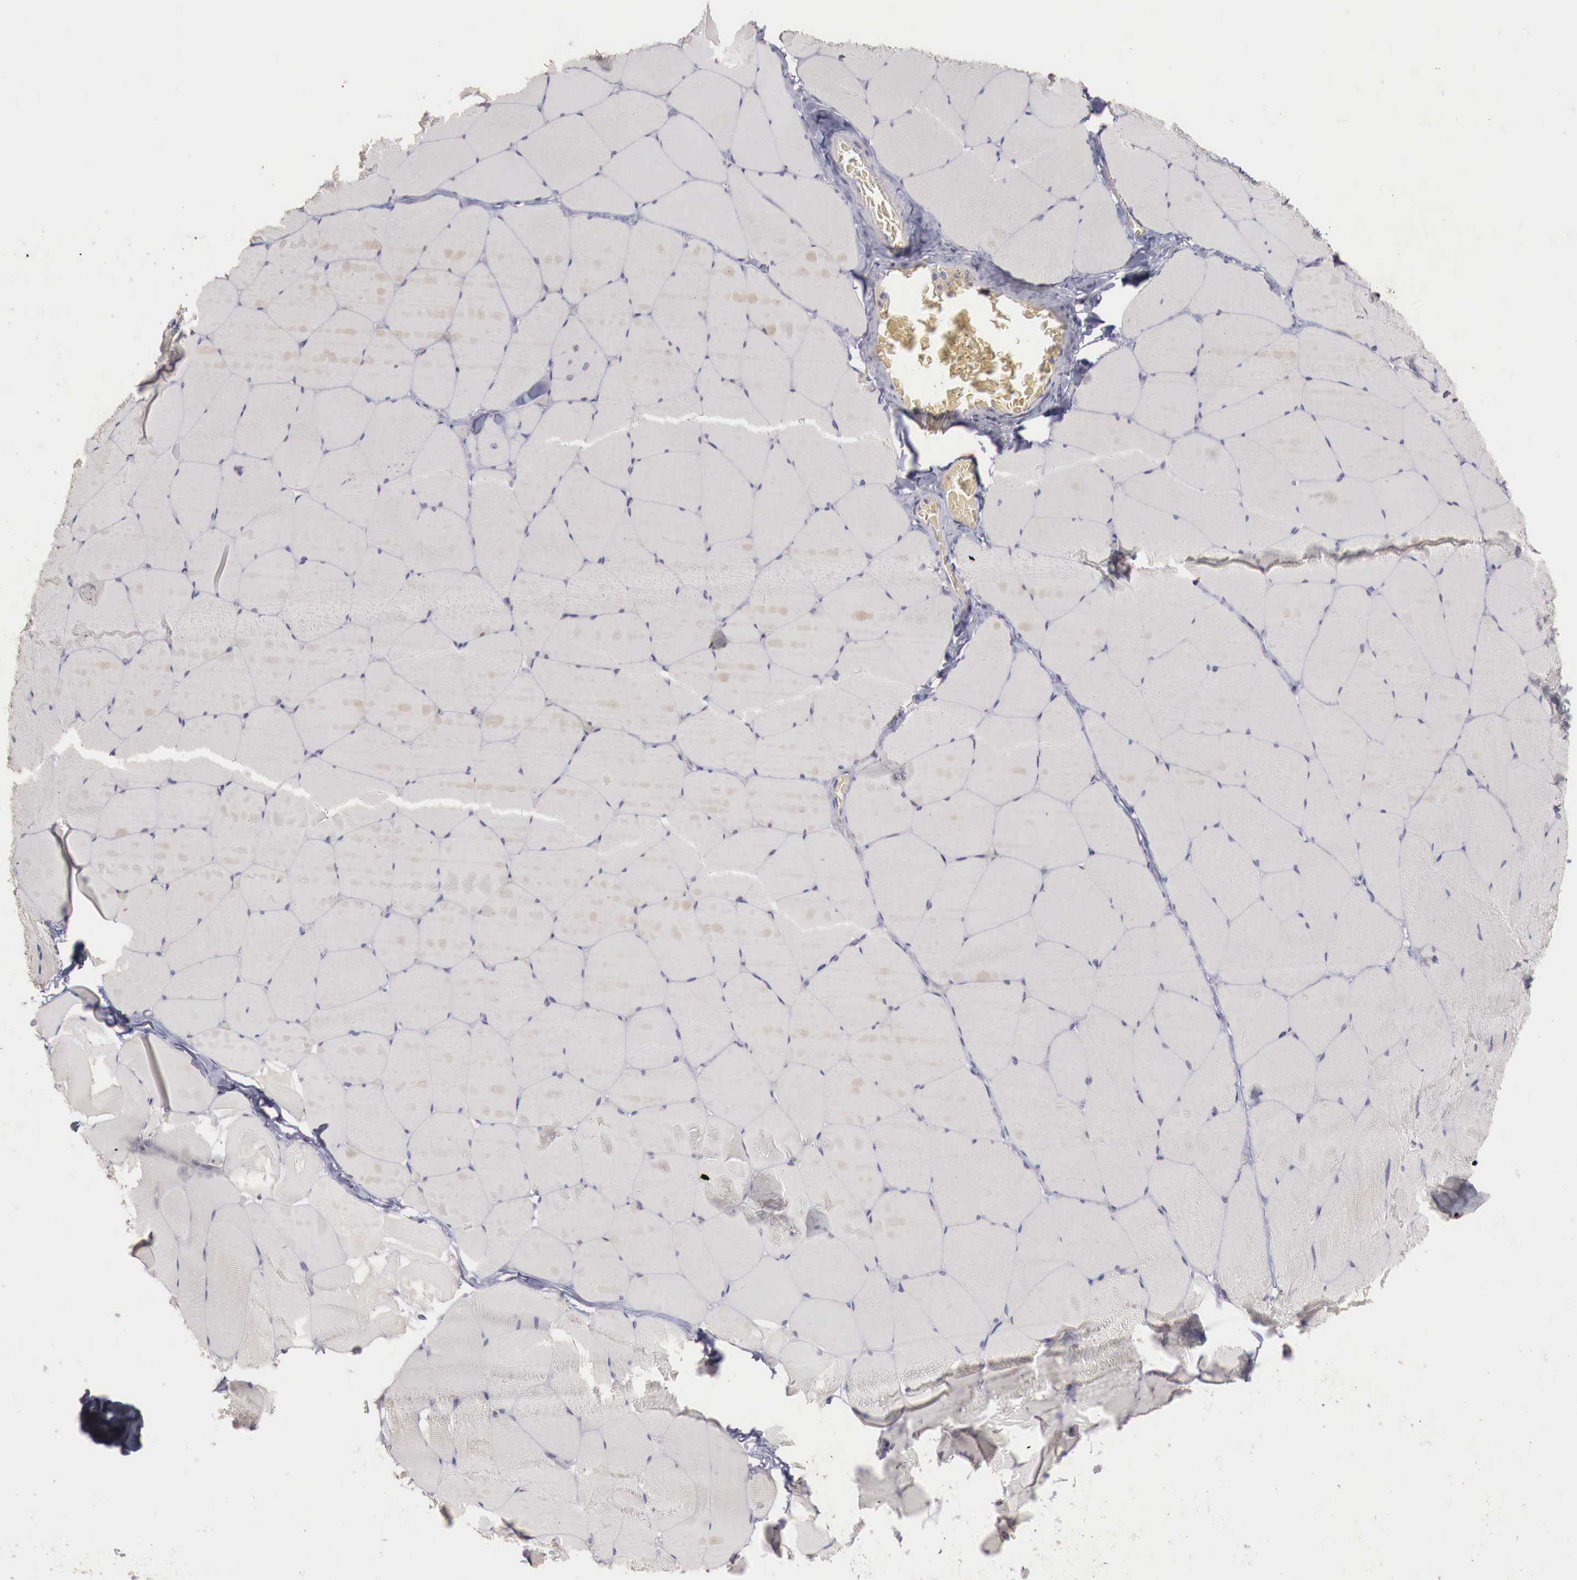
{"staining": {"intensity": "negative", "quantity": "none", "location": "none"}, "tissue": "skeletal muscle", "cell_type": "Myocytes", "image_type": "normal", "snomed": [{"axis": "morphology", "description": "Normal tissue, NOS"}, {"axis": "topography", "description": "Skeletal muscle"}, {"axis": "topography", "description": "Salivary gland"}], "caption": "Myocytes show no significant staining in normal skeletal muscle.", "gene": "GATA1", "patient": {"sex": "male", "age": 62}}